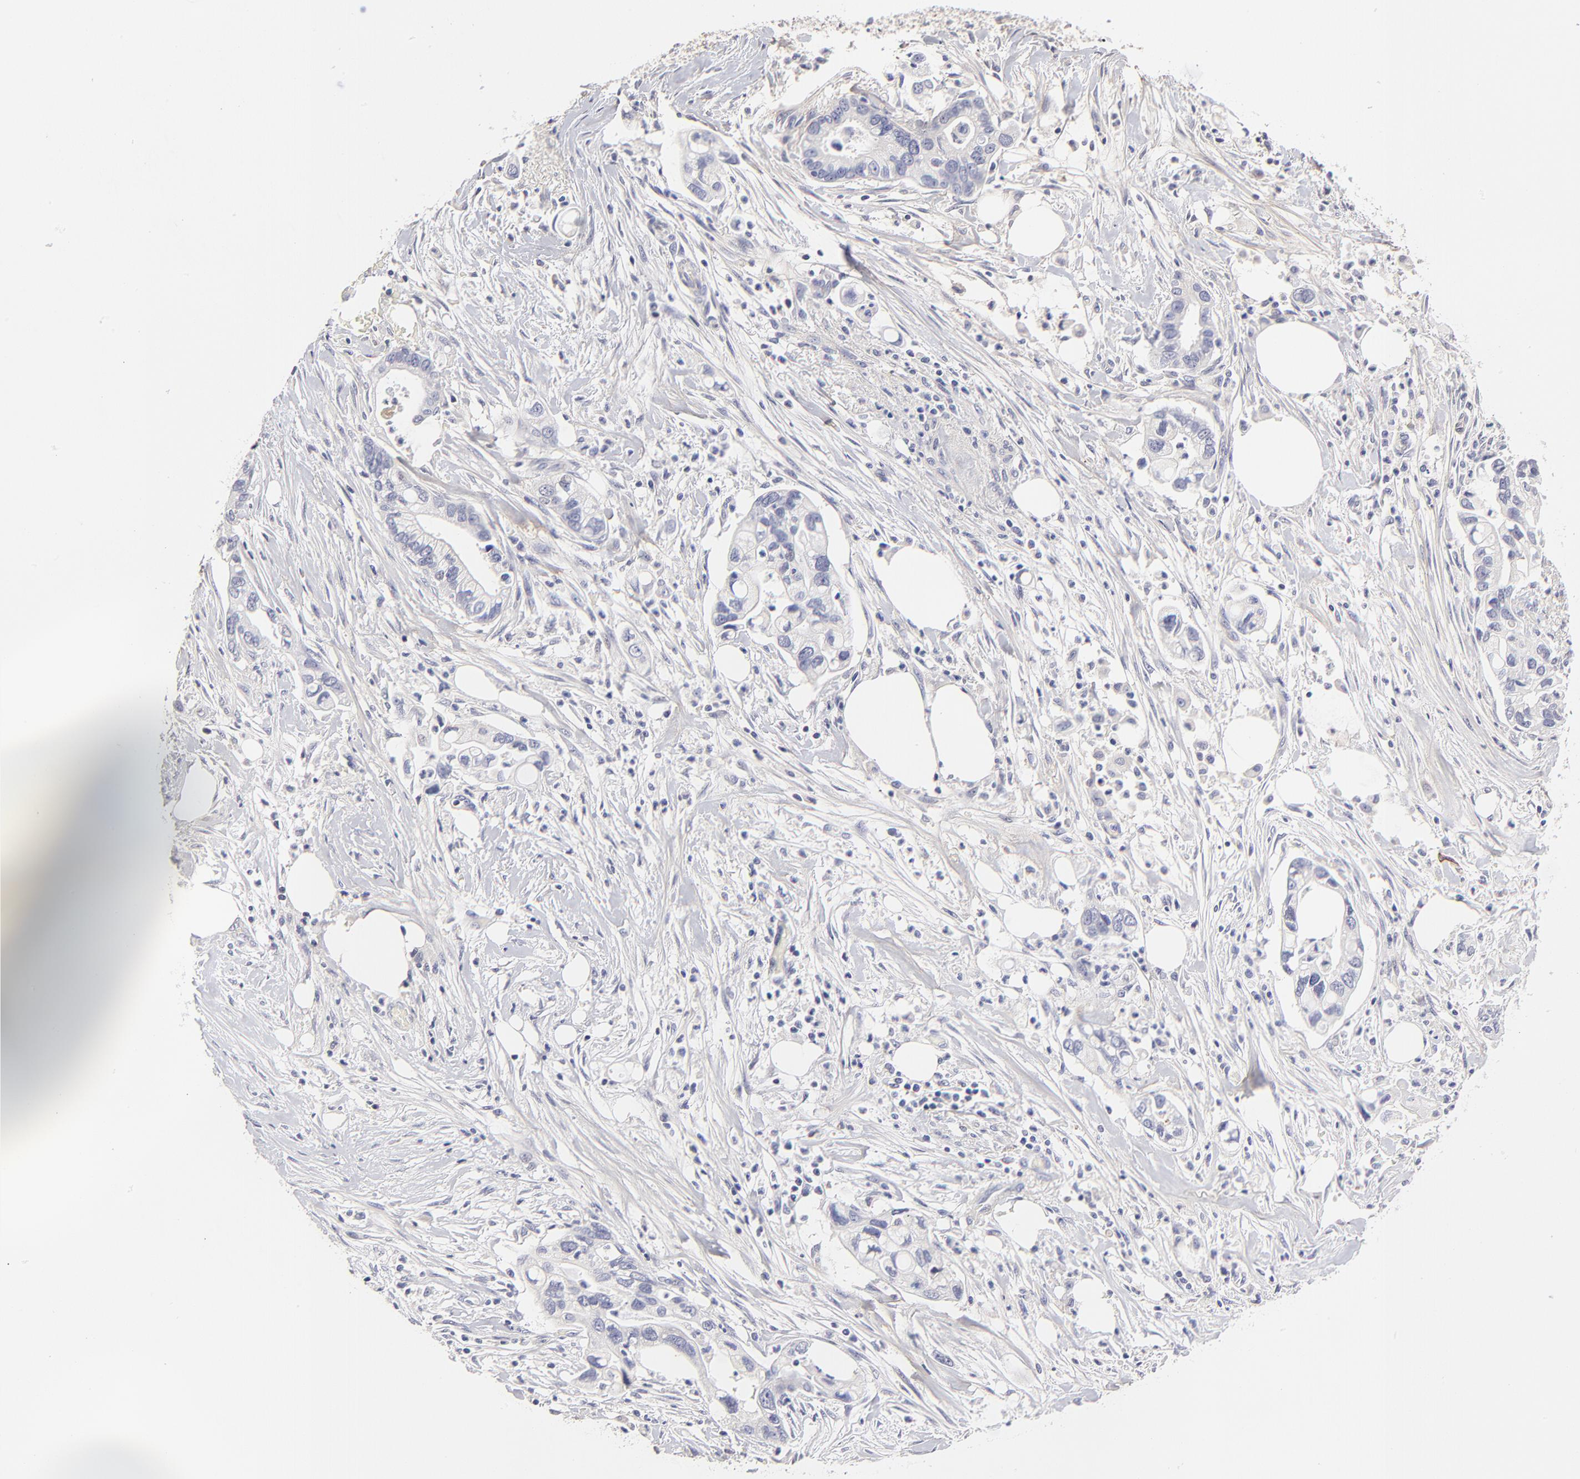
{"staining": {"intensity": "negative", "quantity": "none", "location": "none"}, "tissue": "pancreatic cancer", "cell_type": "Tumor cells", "image_type": "cancer", "snomed": [{"axis": "morphology", "description": "Adenocarcinoma, NOS"}, {"axis": "topography", "description": "Pancreas"}], "caption": "DAB immunohistochemical staining of pancreatic adenocarcinoma displays no significant expression in tumor cells. The staining is performed using DAB brown chromogen with nuclei counter-stained in using hematoxylin.", "gene": "BTG2", "patient": {"sex": "male", "age": 70}}